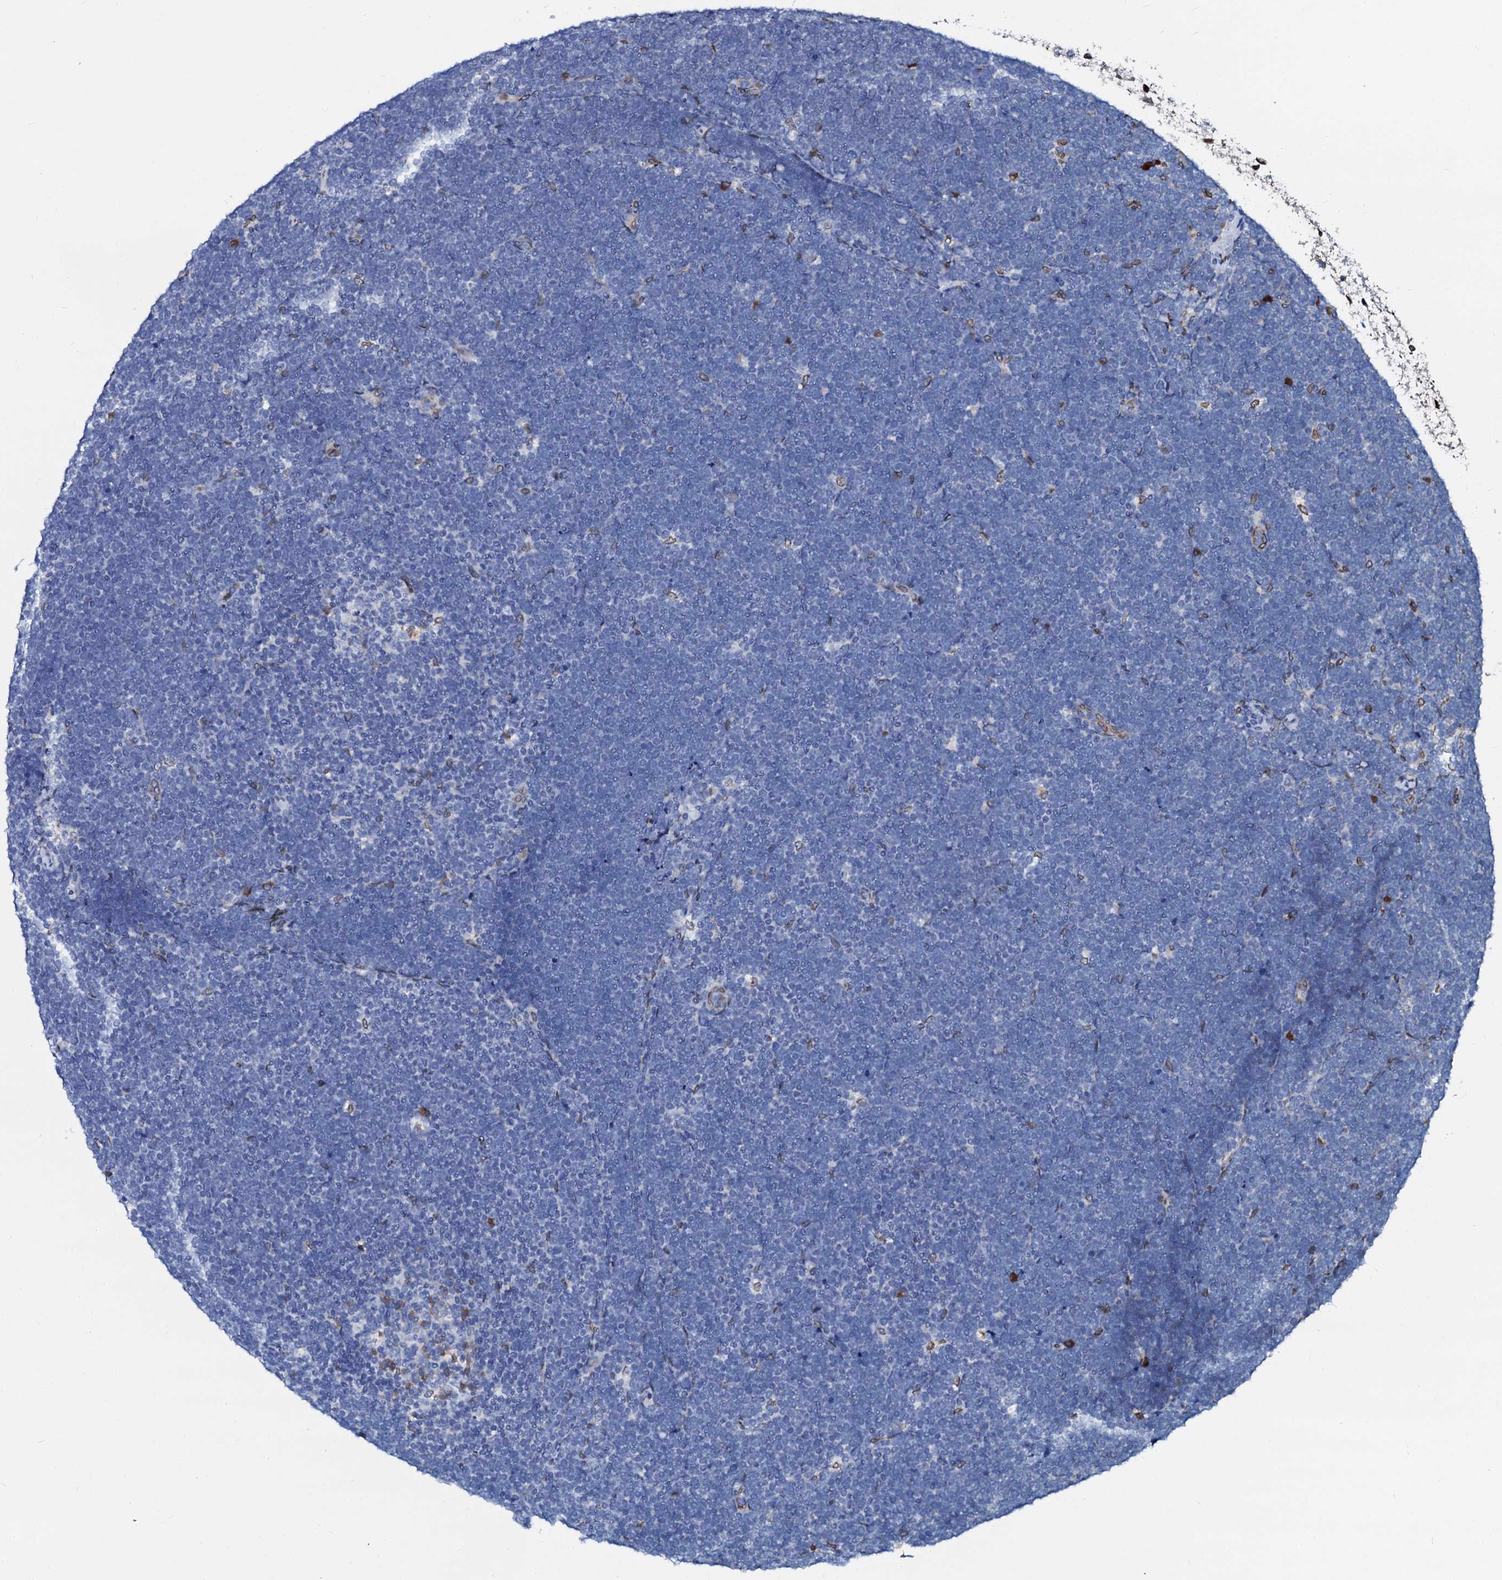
{"staining": {"intensity": "negative", "quantity": "none", "location": "none"}, "tissue": "lymphoma", "cell_type": "Tumor cells", "image_type": "cancer", "snomed": [{"axis": "morphology", "description": "Malignant lymphoma, non-Hodgkin's type, High grade"}, {"axis": "topography", "description": "Lymph node"}], "caption": "DAB (3,3'-diaminobenzidine) immunohistochemical staining of human high-grade malignant lymphoma, non-Hodgkin's type reveals no significant expression in tumor cells.", "gene": "NRP2", "patient": {"sex": "male", "age": 13}}